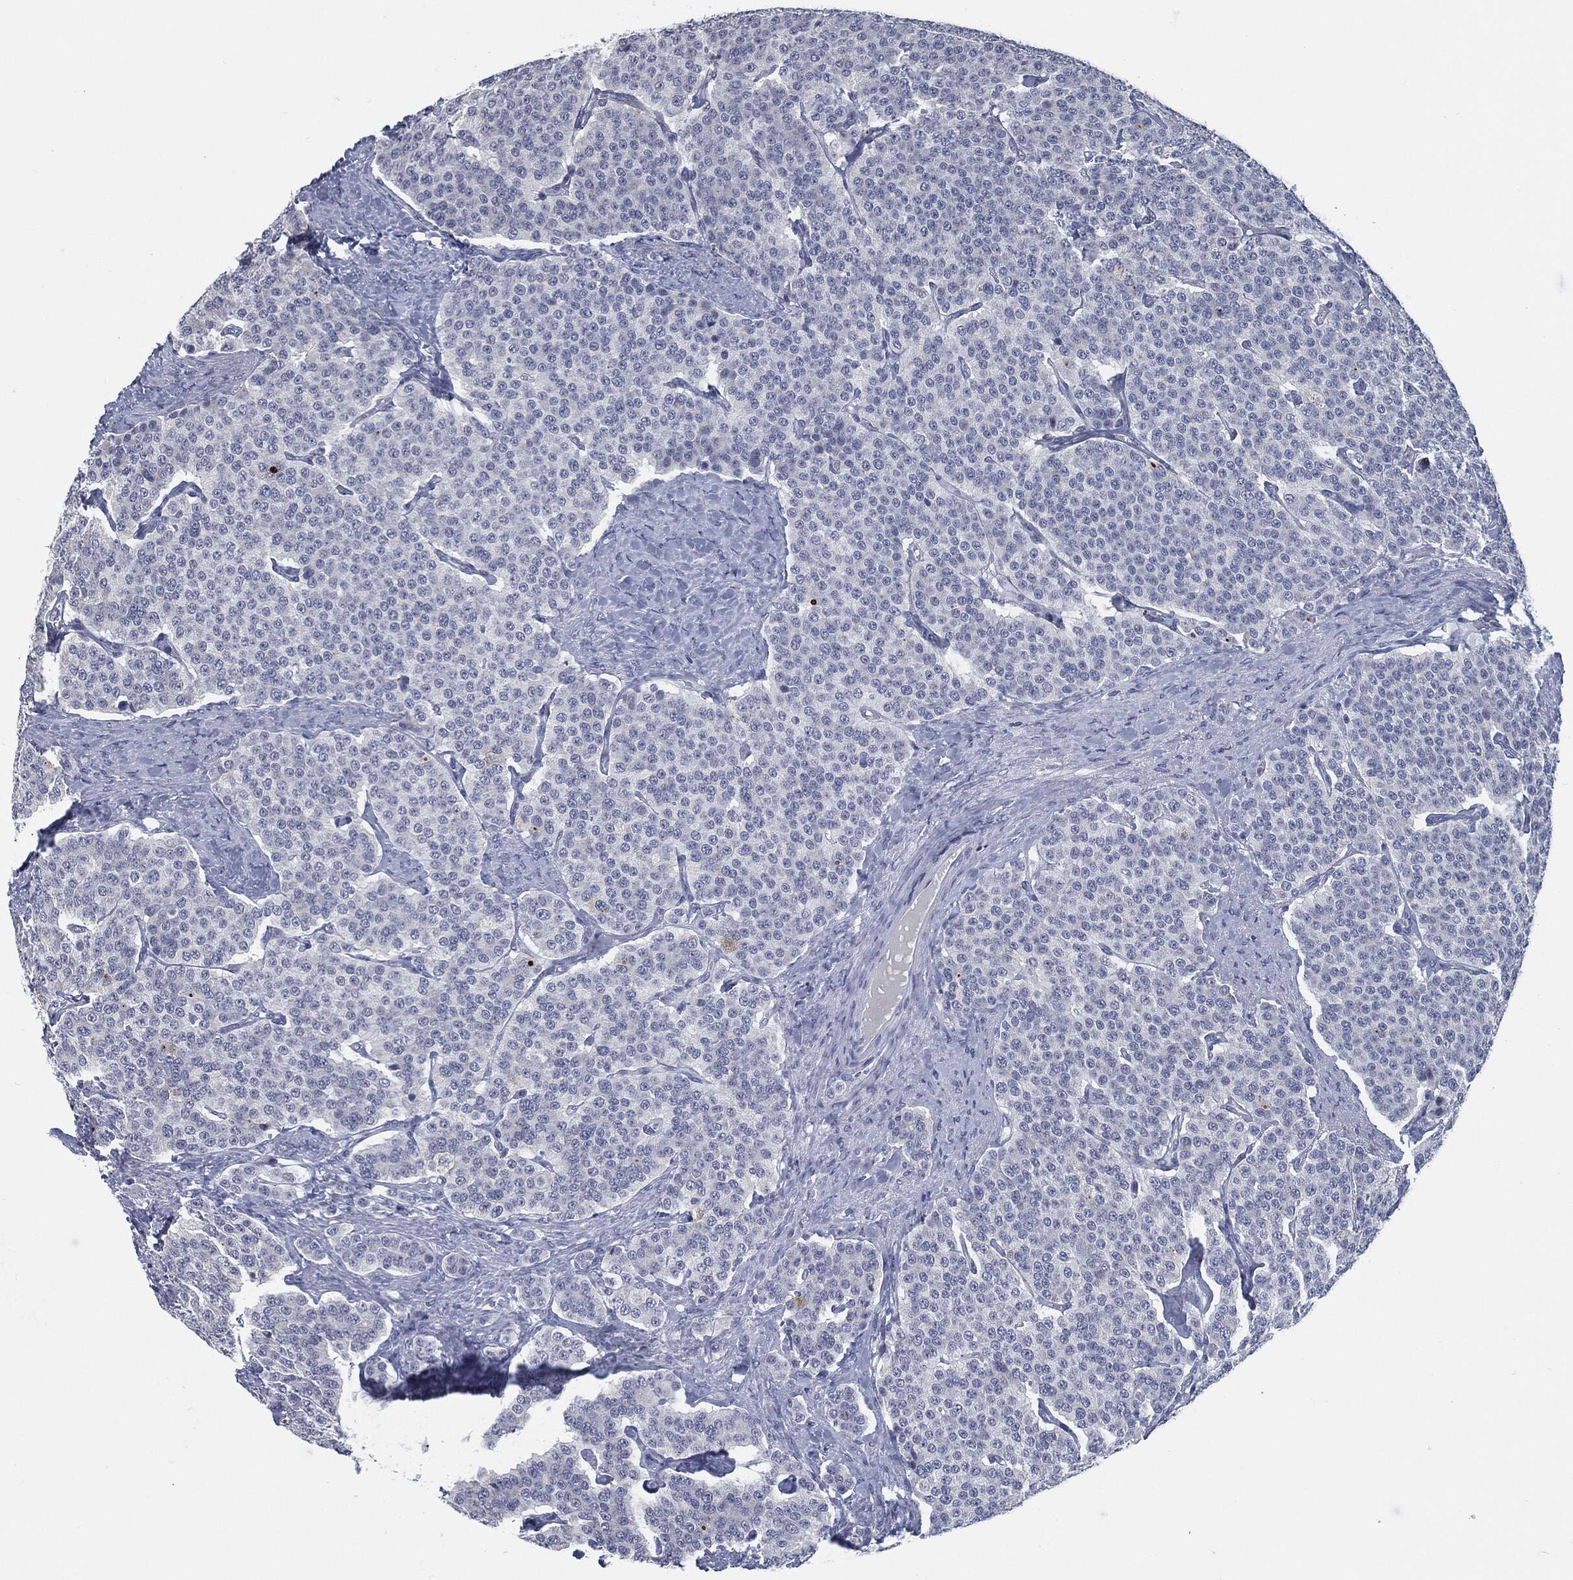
{"staining": {"intensity": "negative", "quantity": "none", "location": "none"}, "tissue": "carcinoid", "cell_type": "Tumor cells", "image_type": "cancer", "snomed": [{"axis": "morphology", "description": "Carcinoid, malignant, NOS"}, {"axis": "topography", "description": "Small intestine"}], "caption": "The histopathology image shows no significant staining in tumor cells of malignant carcinoid.", "gene": "PROM1", "patient": {"sex": "female", "age": 58}}